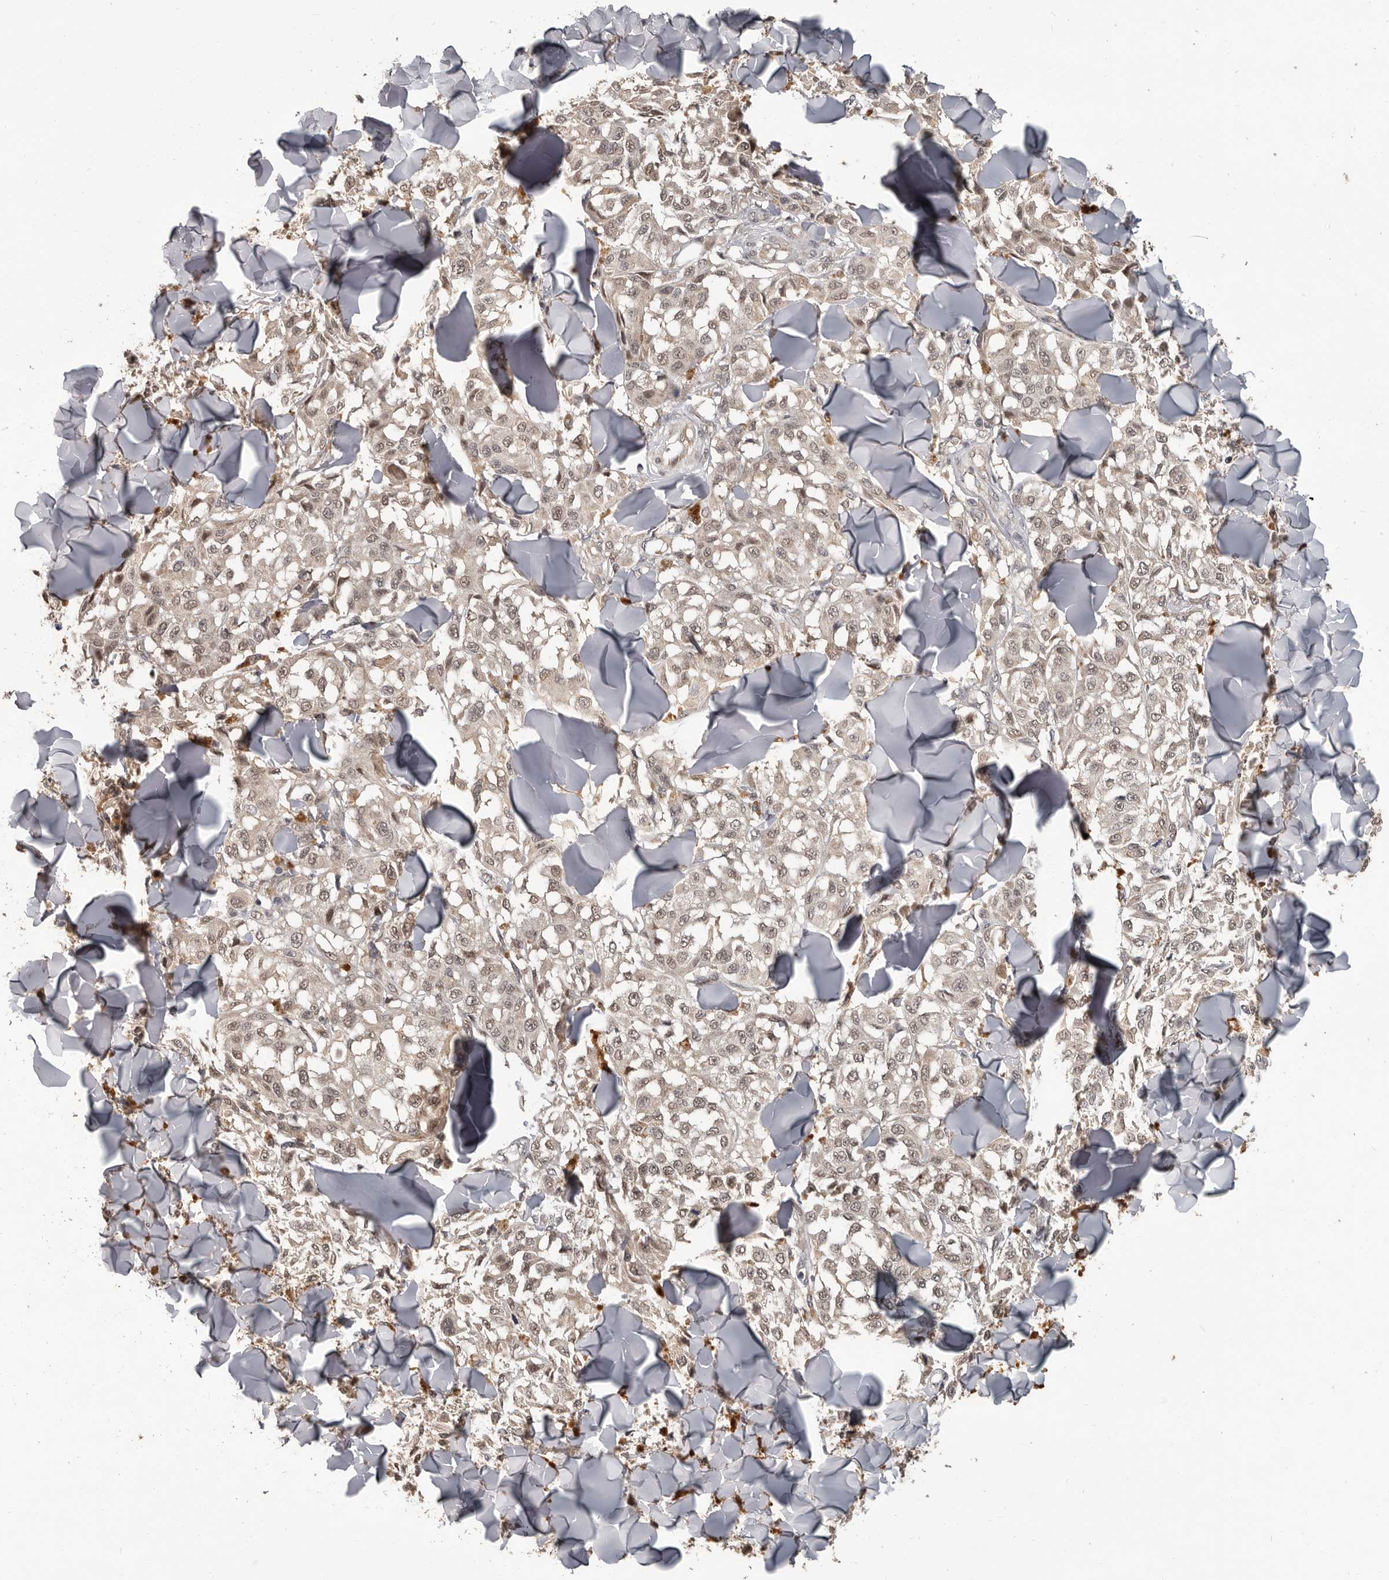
{"staining": {"intensity": "weak", "quantity": ">75%", "location": "nuclear"}, "tissue": "melanoma", "cell_type": "Tumor cells", "image_type": "cancer", "snomed": [{"axis": "morphology", "description": "Malignant melanoma, NOS"}, {"axis": "topography", "description": "Skin"}], "caption": "DAB (3,3'-diaminobenzidine) immunohistochemical staining of malignant melanoma displays weak nuclear protein staining in about >75% of tumor cells. (Brightfield microscopy of DAB IHC at high magnification).", "gene": "ZFP14", "patient": {"sex": "female", "age": 64}}